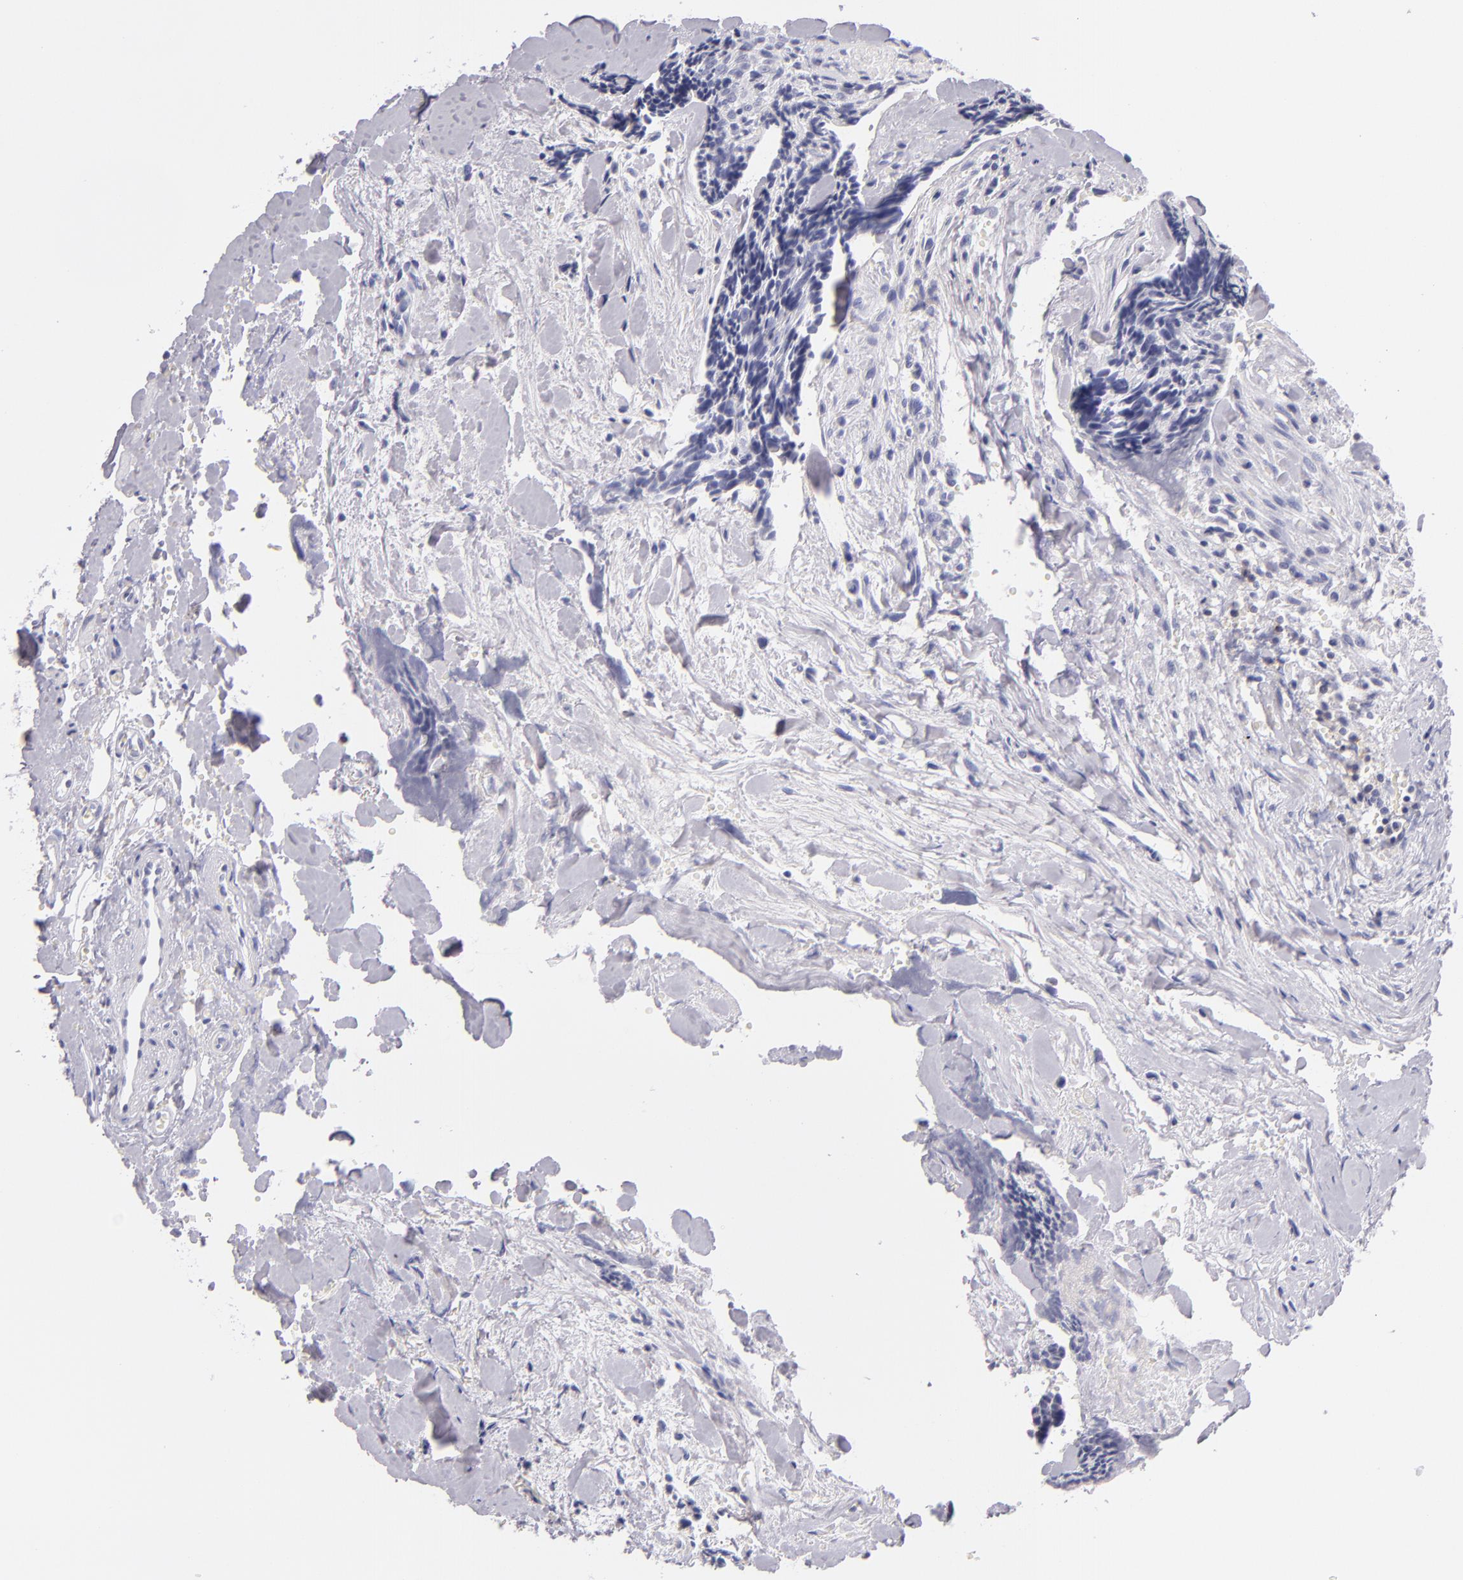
{"staining": {"intensity": "negative", "quantity": "none", "location": "none"}, "tissue": "head and neck cancer", "cell_type": "Tumor cells", "image_type": "cancer", "snomed": [{"axis": "morphology", "description": "Squamous cell carcinoma, NOS"}, {"axis": "topography", "description": "Salivary gland"}, {"axis": "topography", "description": "Head-Neck"}], "caption": "Tumor cells are negative for brown protein staining in head and neck cancer (squamous cell carcinoma).", "gene": "CD48", "patient": {"sex": "male", "age": 70}}